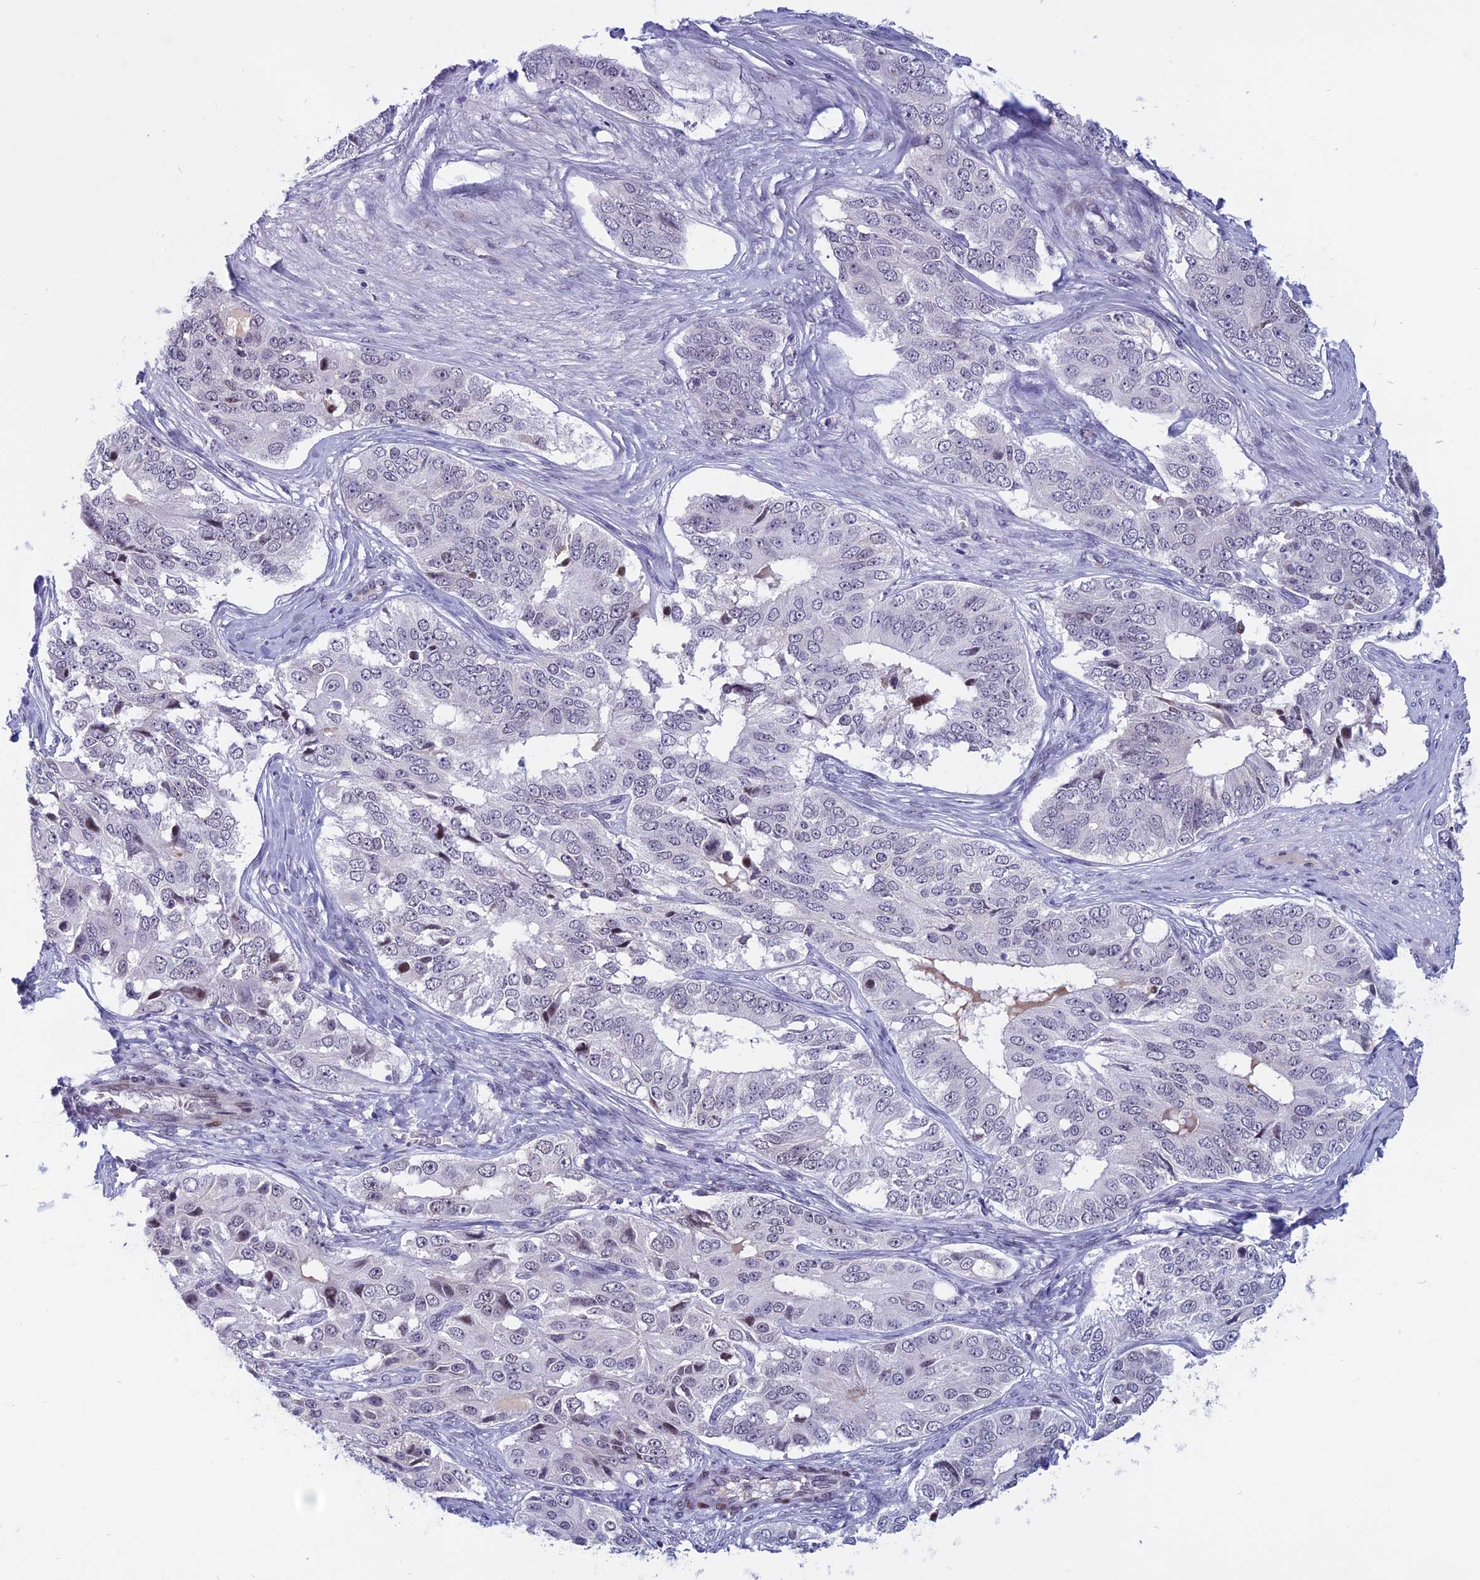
{"staining": {"intensity": "negative", "quantity": "none", "location": "none"}, "tissue": "ovarian cancer", "cell_type": "Tumor cells", "image_type": "cancer", "snomed": [{"axis": "morphology", "description": "Carcinoma, endometroid"}, {"axis": "topography", "description": "Ovary"}], "caption": "IHC of ovarian endometroid carcinoma demonstrates no expression in tumor cells.", "gene": "CDC7", "patient": {"sex": "female", "age": 51}}